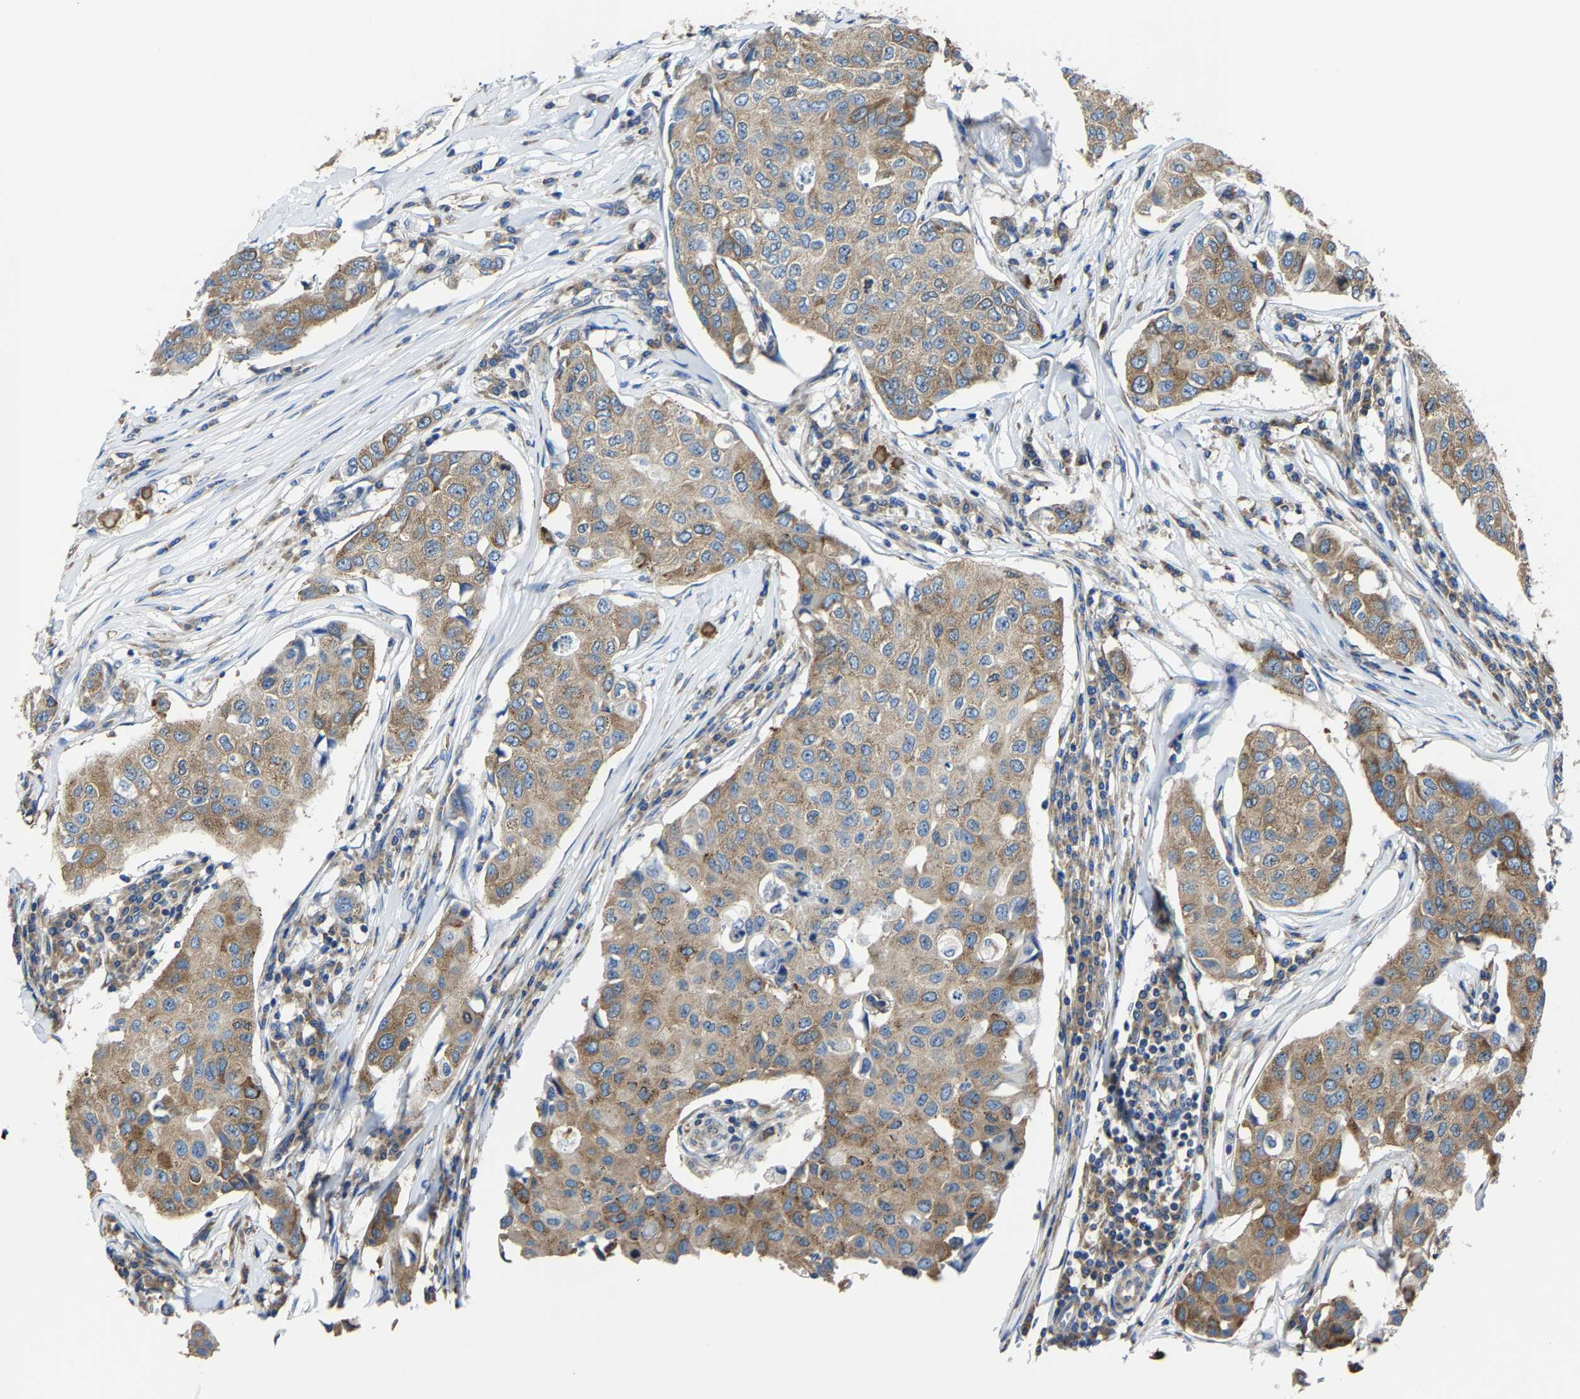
{"staining": {"intensity": "moderate", "quantity": ">75%", "location": "cytoplasmic/membranous"}, "tissue": "breast cancer", "cell_type": "Tumor cells", "image_type": "cancer", "snomed": [{"axis": "morphology", "description": "Duct carcinoma"}, {"axis": "topography", "description": "Breast"}], "caption": "Immunohistochemical staining of human breast intraductal carcinoma shows moderate cytoplasmic/membranous protein positivity in about >75% of tumor cells. (DAB IHC with brightfield microscopy, high magnification).", "gene": "G3BP2", "patient": {"sex": "female", "age": 80}}